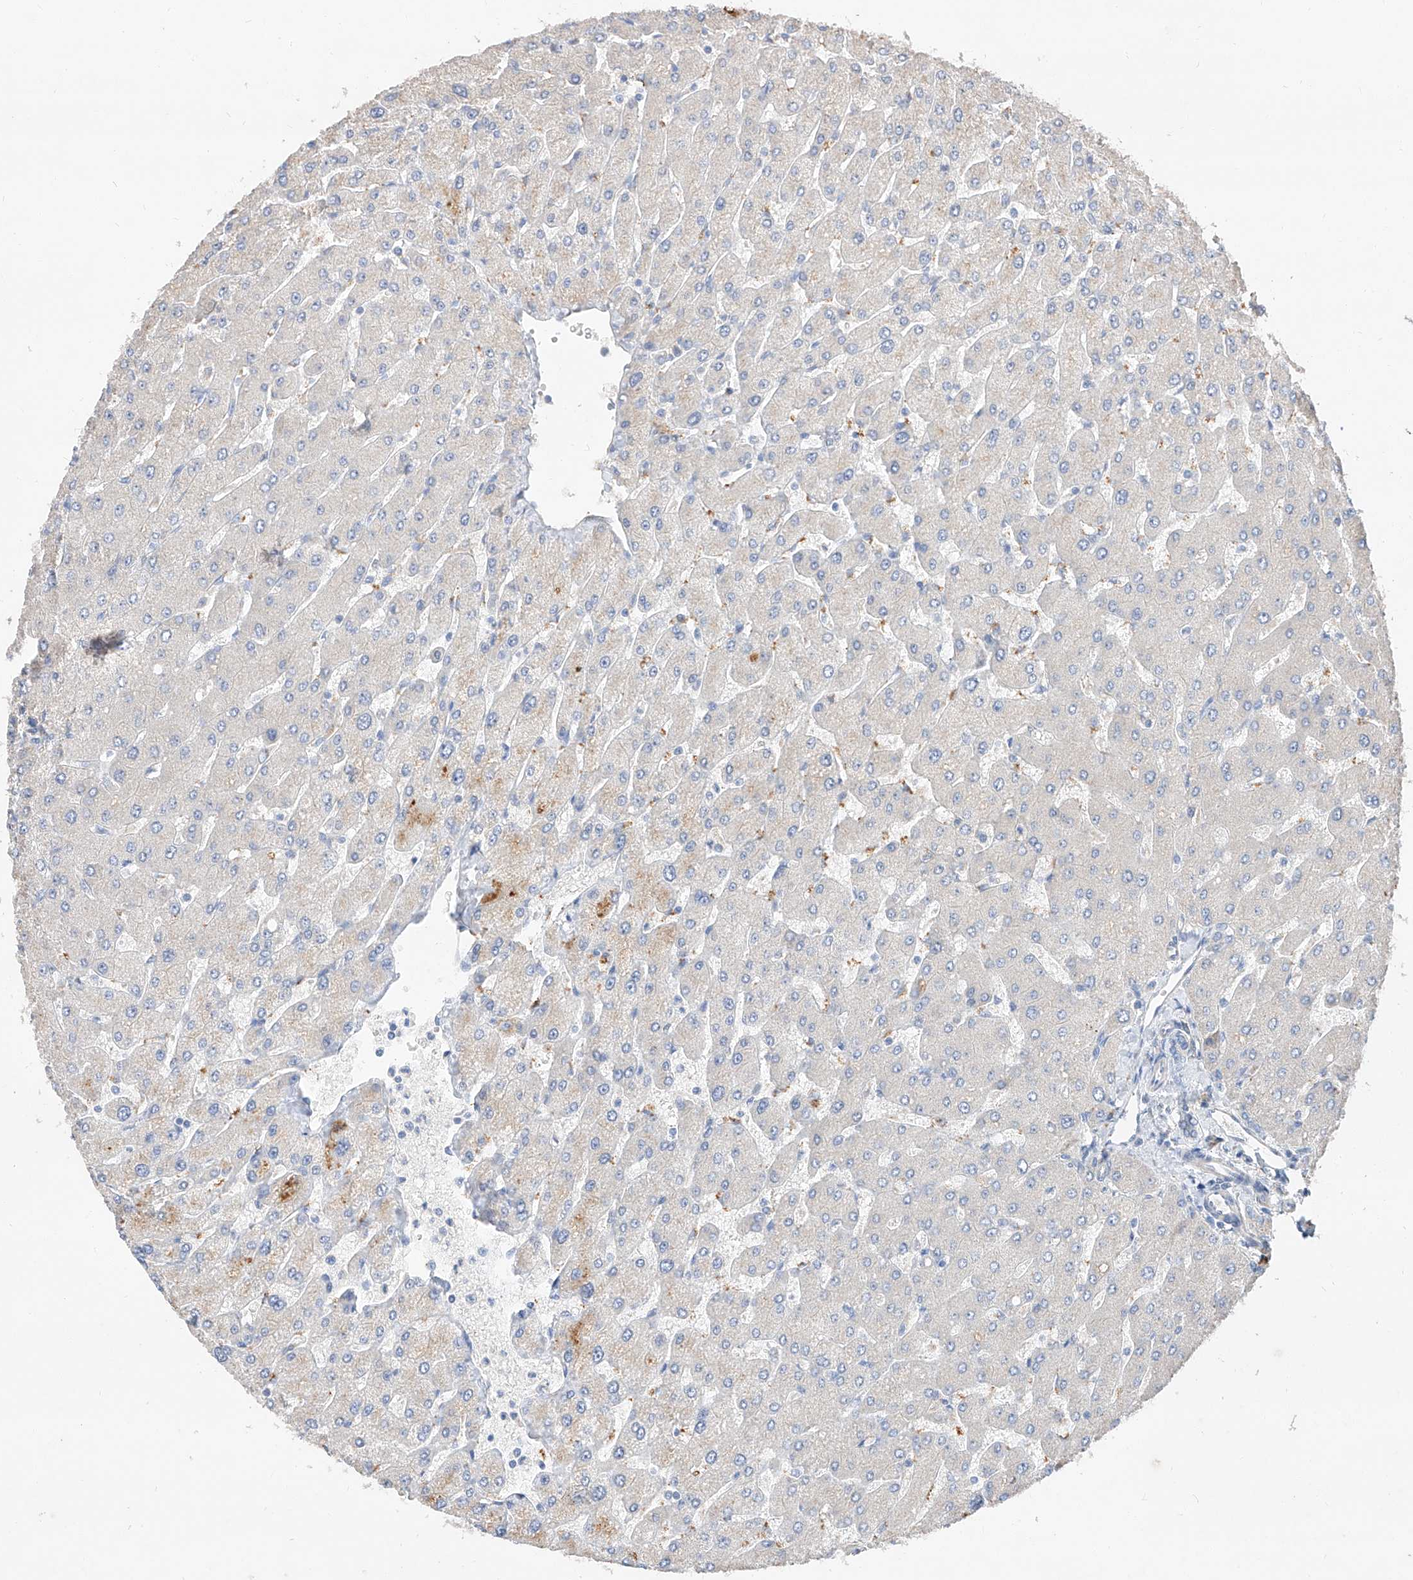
{"staining": {"intensity": "negative", "quantity": "none", "location": "none"}, "tissue": "liver", "cell_type": "Cholangiocytes", "image_type": "normal", "snomed": [{"axis": "morphology", "description": "Normal tissue, NOS"}, {"axis": "topography", "description": "Liver"}], "caption": "This is an immunohistochemistry micrograph of unremarkable liver. There is no staining in cholangiocytes.", "gene": "DIRAS3", "patient": {"sex": "male", "age": 55}}